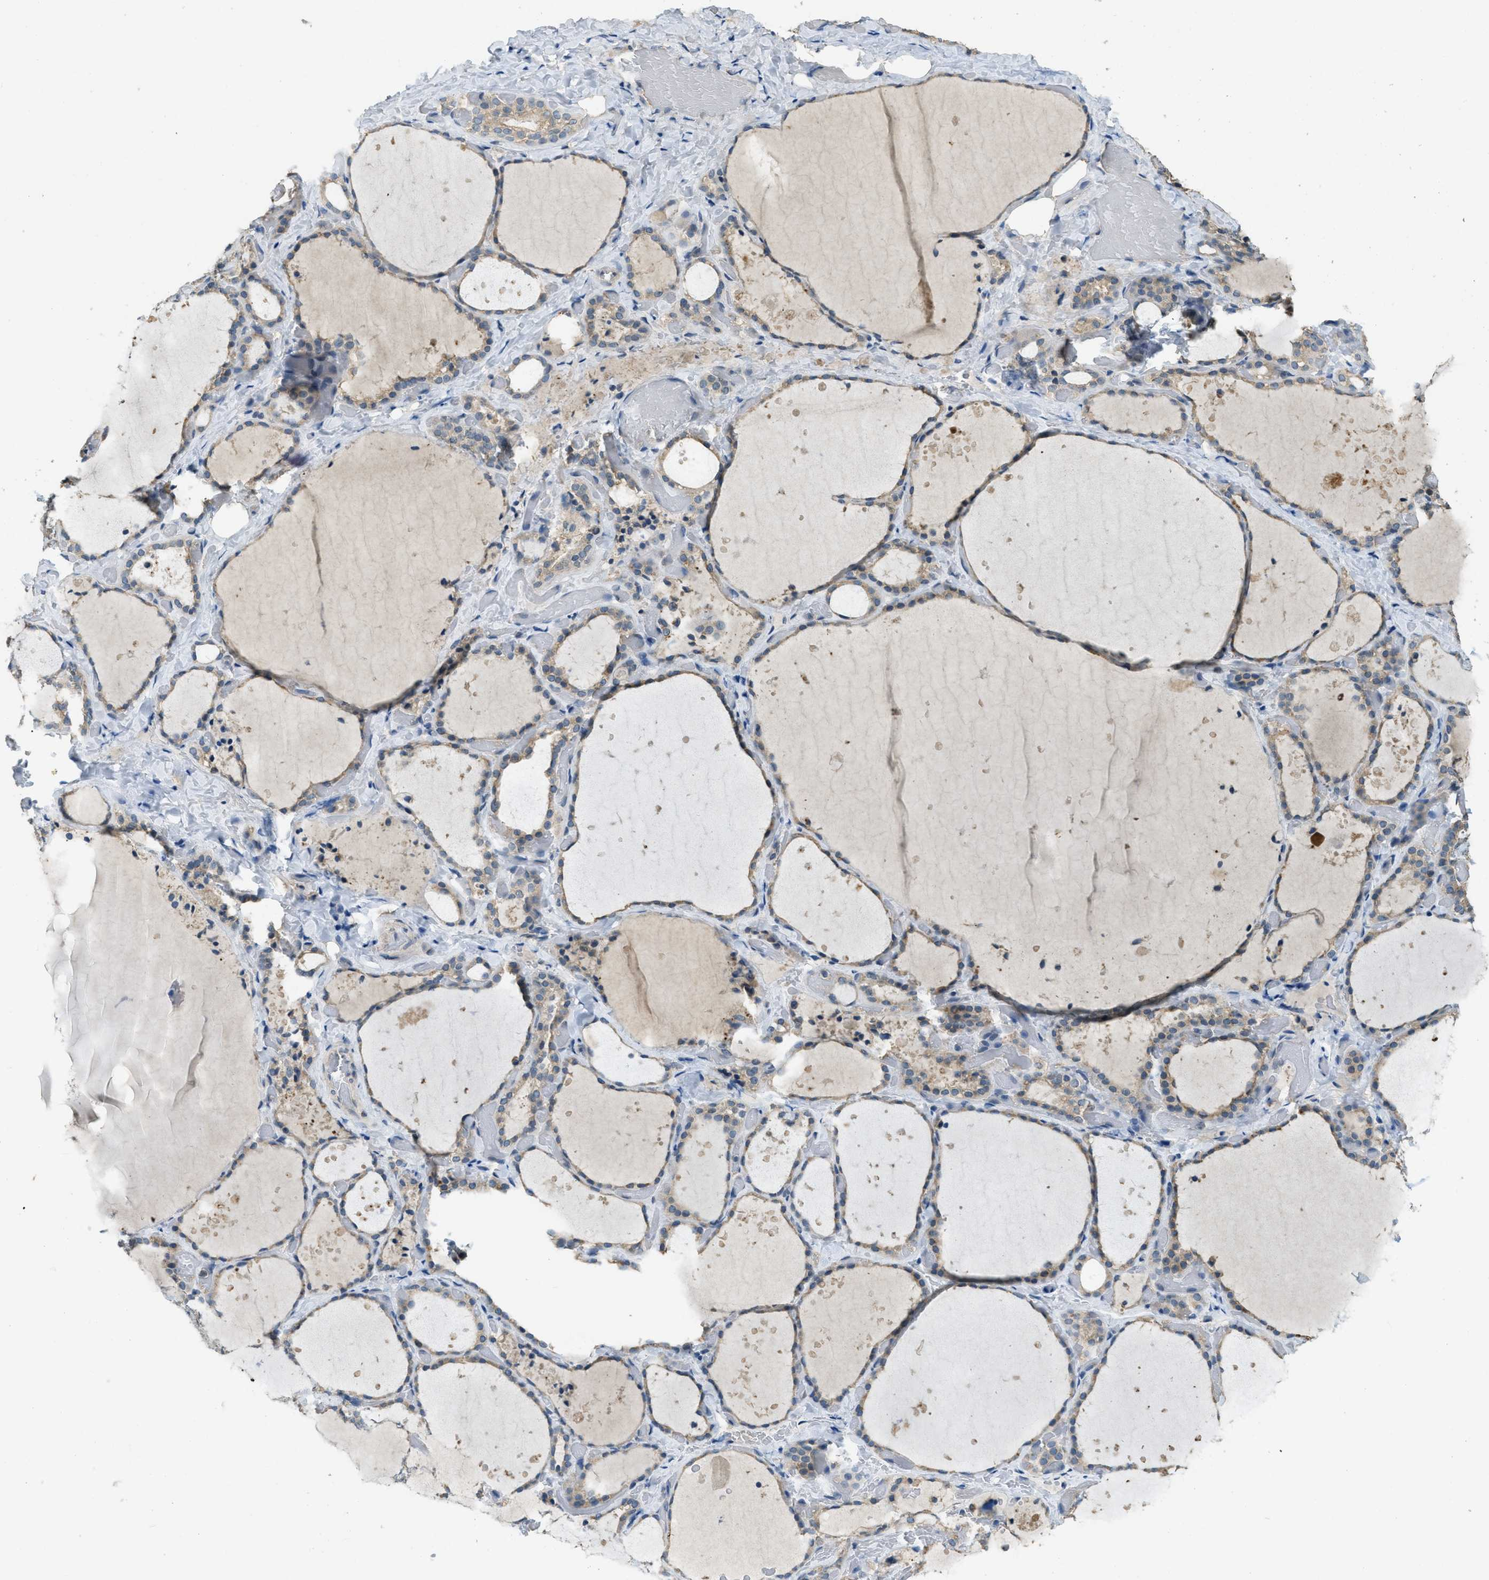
{"staining": {"intensity": "weak", "quantity": "25%-75%", "location": "cytoplasmic/membranous"}, "tissue": "thyroid gland", "cell_type": "Glandular cells", "image_type": "normal", "snomed": [{"axis": "morphology", "description": "Normal tissue, NOS"}, {"axis": "topography", "description": "Thyroid gland"}], "caption": "This photomicrograph displays IHC staining of normal thyroid gland, with low weak cytoplasmic/membranous staining in approximately 25%-75% of glandular cells.", "gene": "MIS18A", "patient": {"sex": "female", "age": 44}}